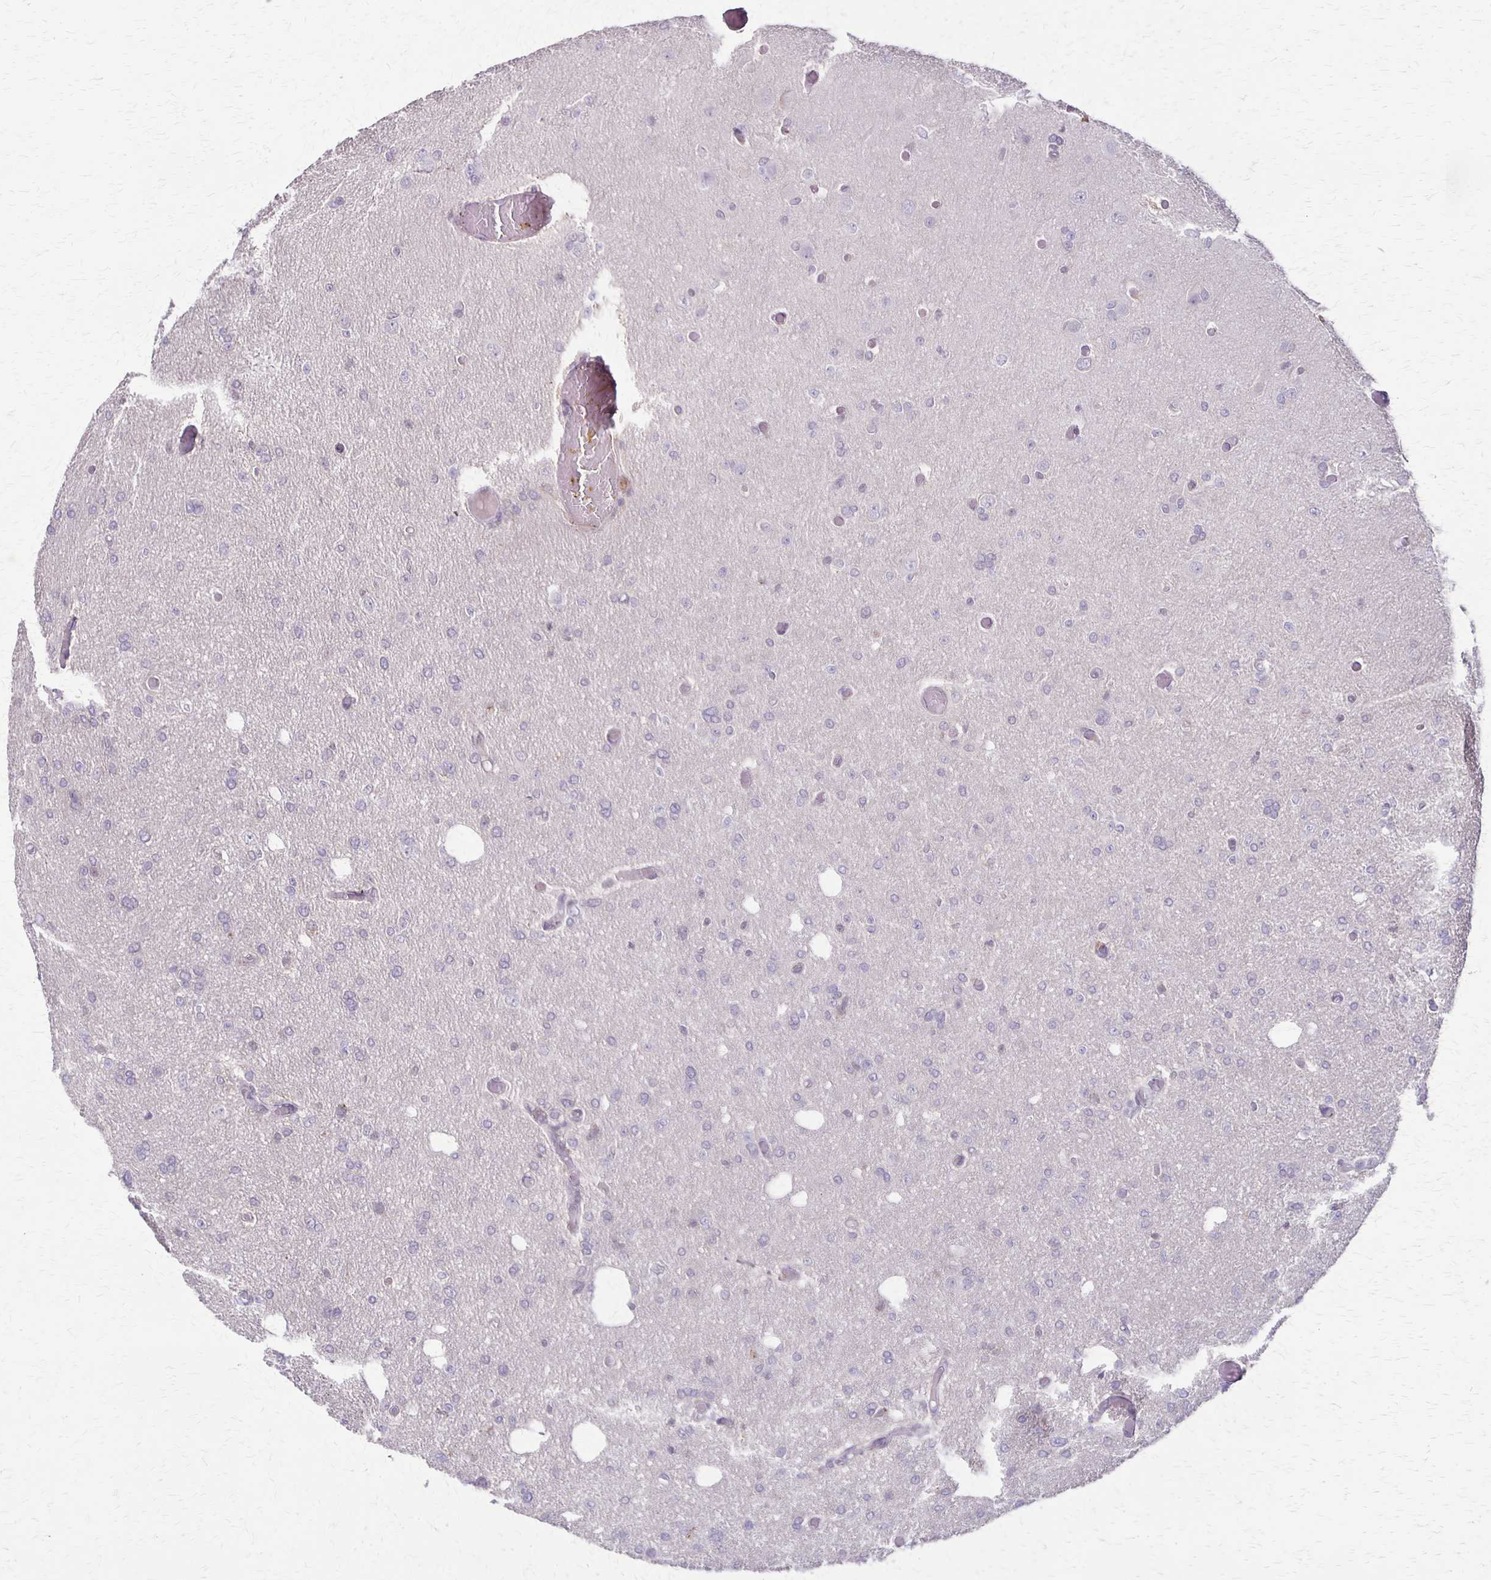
{"staining": {"intensity": "negative", "quantity": "none", "location": "none"}, "tissue": "glioma", "cell_type": "Tumor cells", "image_type": "cancer", "snomed": [{"axis": "morphology", "description": "Glioma, malignant, Low grade"}, {"axis": "topography", "description": "Brain"}], "caption": "Malignant glioma (low-grade) was stained to show a protein in brown. There is no significant staining in tumor cells.", "gene": "SLC35E2B", "patient": {"sex": "male", "age": 26}}